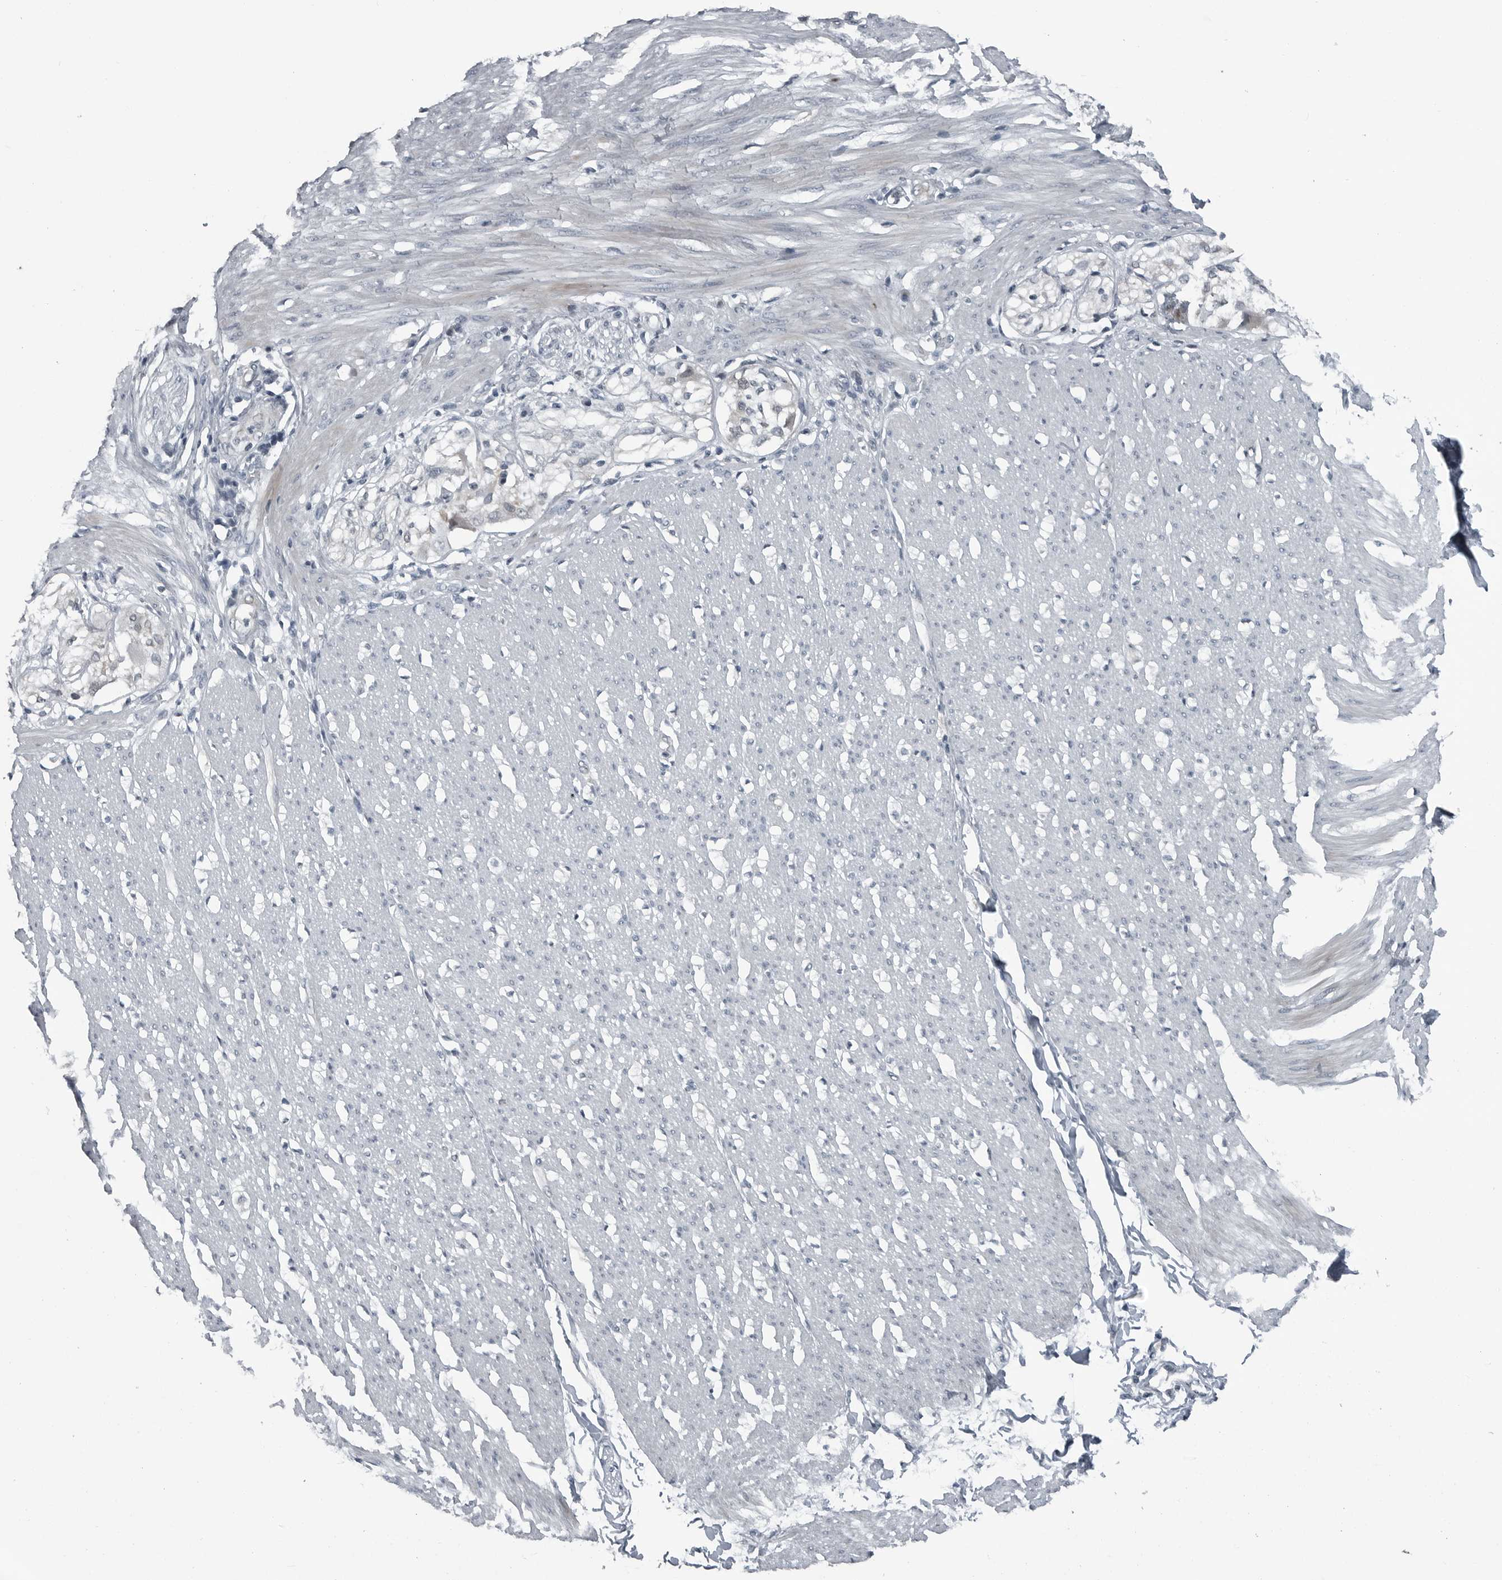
{"staining": {"intensity": "weak", "quantity": "25%-75%", "location": "cytoplasmic/membranous"}, "tissue": "smooth muscle", "cell_type": "Smooth muscle cells", "image_type": "normal", "snomed": [{"axis": "morphology", "description": "Normal tissue, NOS"}, {"axis": "morphology", "description": "Adenocarcinoma, NOS"}, {"axis": "topography", "description": "Colon"}, {"axis": "topography", "description": "Peripheral nerve tissue"}], "caption": "Protein staining demonstrates weak cytoplasmic/membranous positivity in about 25%-75% of smooth muscle cells in unremarkable smooth muscle.", "gene": "GAK", "patient": {"sex": "male", "age": 14}}